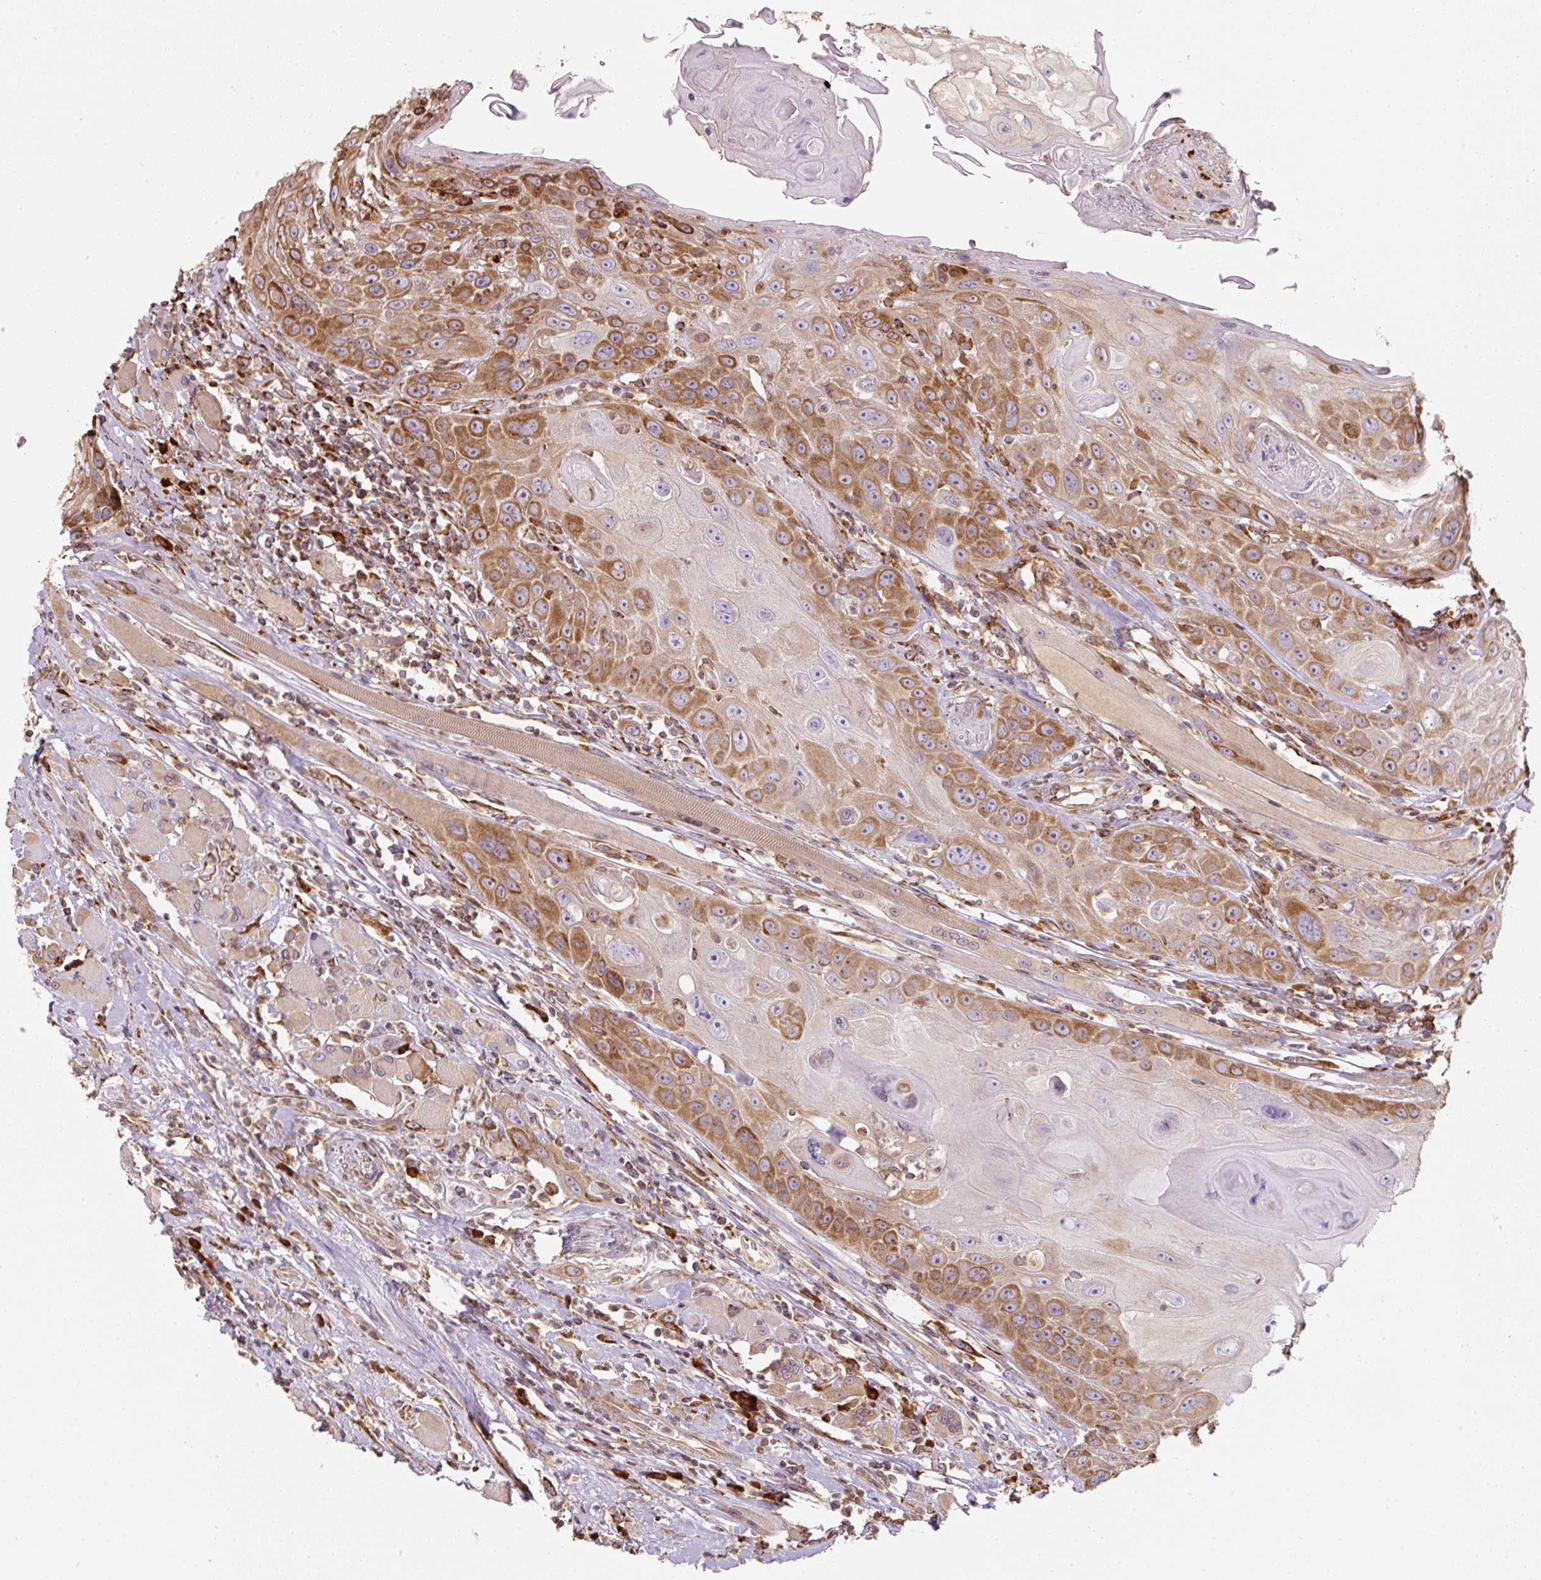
{"staining": {"intensity": "strong", "quantity": ">75%", "location": "cytoplasmic/membranous"}, "tissue": "head and neck cancer", "cell_type": "Tumor cells", "image_type": "cancer", "snomed": [{"axis": "morphology", "description": "Squamous cell carcinoma, NOS"}, {"axis": "topography", "description": "Head-Neck"}], "caption": "A high amount of strong cytoplasmic/membranous expression is identified in about >75% of tumor cells in head and neck squamous cell carcinoma tissue. The protein of interest is stained brown, and the nuclei are stained in blue (DAB (3,3'-diaminobenzidine) IHC with brightfield microscopy, high magnification).", "gene": "PRKCSH", "patient": {"sex": "female", "age": 59}}